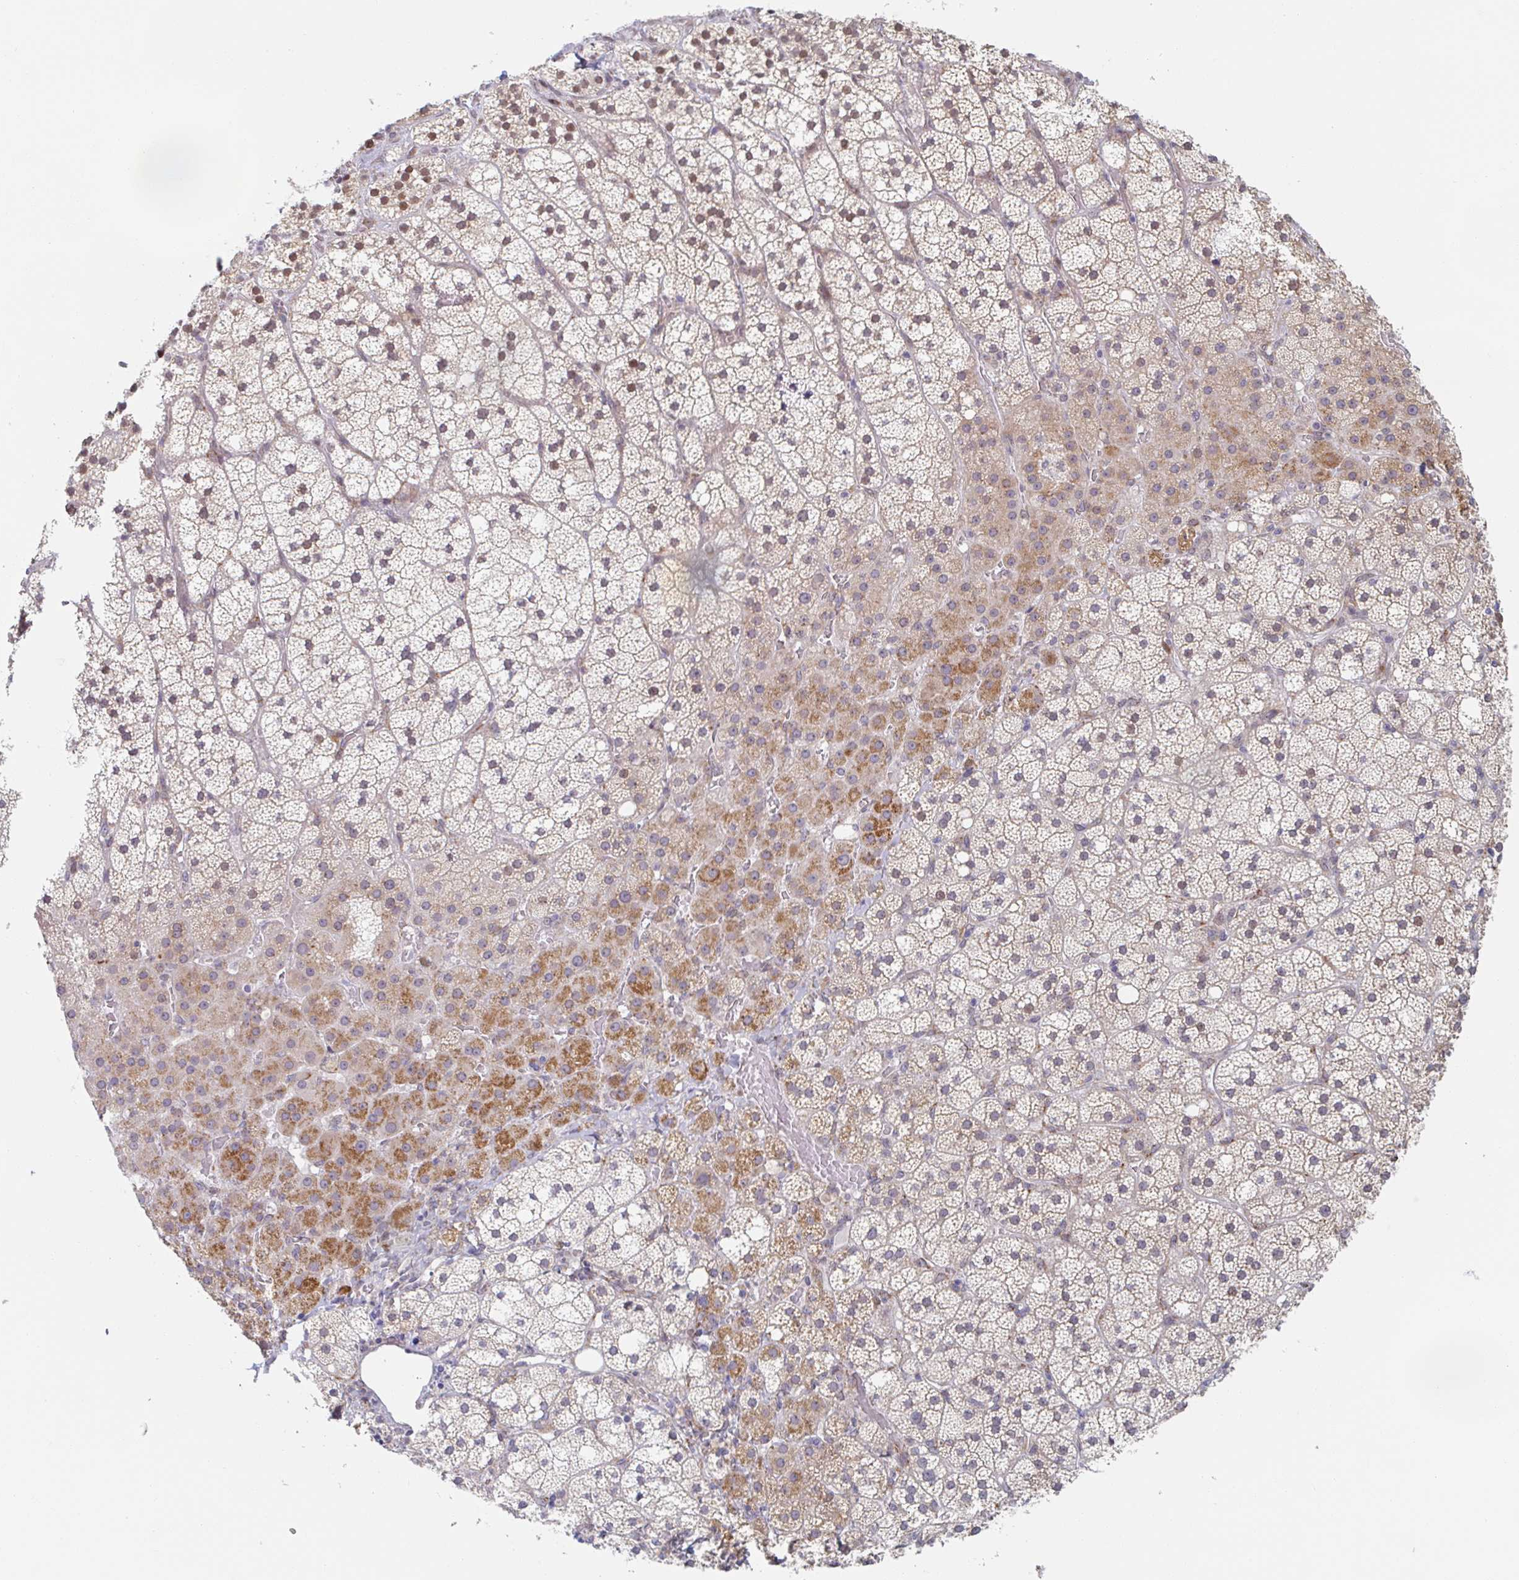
{"staining": {"intensity": "moderate", "quantity": "25%-75%", "location": "cytoplasmic/membranous"}, "tissue": "adrenal gland", "cell_type": "Glandular cells", "image_type": "normal", "snomed": [{"axis": "morphology", "description": "Normal tissue, NOS"}, {"axis": "topography", "description": "Adrenal gland"}], "caption": "Immunohistochemical staining of unremarkable adrenal gland exhibits moderate cytoplasmic/membranous protein positivity in about 25%-75% of glandular cells. Nuclei are stained in blue.", "gene": "TRAPPC10", "patient": {"sex": "male", "age": 53}}